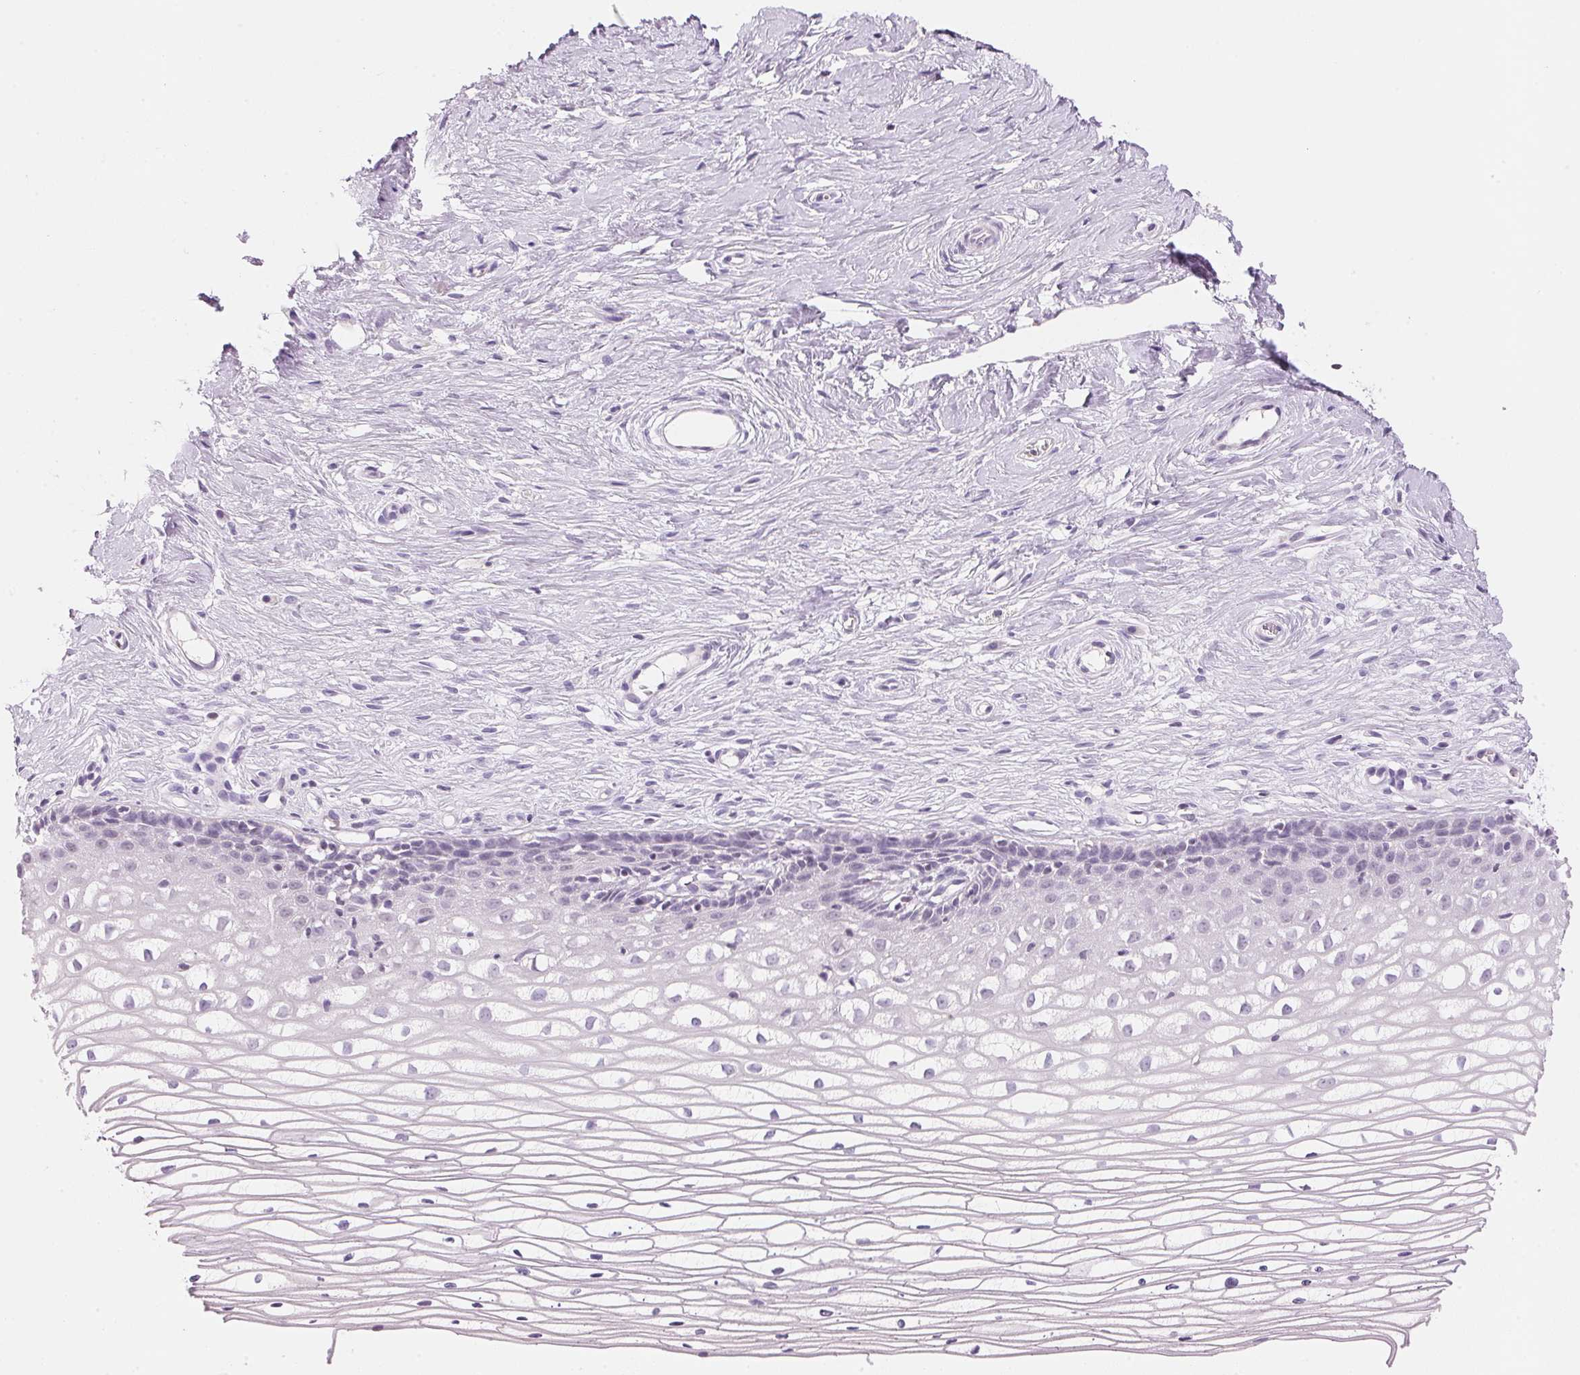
{"staining": {"intensity": "negative", "quantity": "none", "location": "none"}, "tissue": "cervix", "cell_type": "Glandular cells", "image_type": "normal", "snomed": [{"axis": "morphology", "description": "Normal tissue, NOS"}, {"axis": "topography", "description": "Cervix"}], "caption": "The IHC micrograph has no significant expression in glandular cells of cervix. The staining is performed using DAB brown chromogen with nuclei counter-stained in using hematoxylin.", "gene": "CYP11B1", "patient": {"sex": "female", "age": 40}}